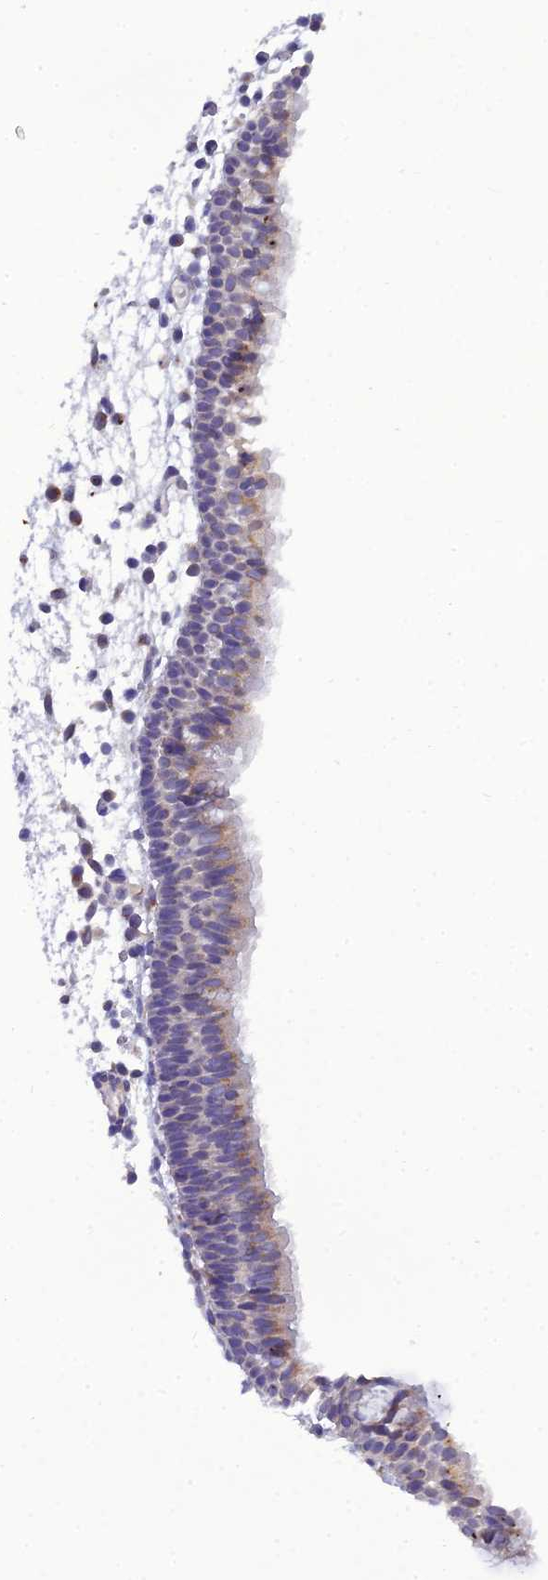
{"staining": {"intensity": "weak", "quantity": "25%-75%", "location": "cytoplasmic/membranous"}, "tissue": "nasopharynx", "cell_type": "Respiratory epithelial cells", "image_type": "normal", "snomed": [{"axis": "morphology", "description": "Normal tissue, NOS"}, {"axis": "morphology", "description": "Inflammation, NOS"}, {"axis": "morphology", "description": "Malignant melanoma, Metastatic site"}, {"axis": "topography", "description": "Nasopharynx"}], "caption": "Nasopharynx stained with DAB immunohistochemistry (IHC) demonstrates low levels of weak cytoplasmic/membranous positivity in about 25%-75% of respiratory epithelial cells.", "gene": "GOLPH3", "patient": {"sex": "male", "age": 70}}